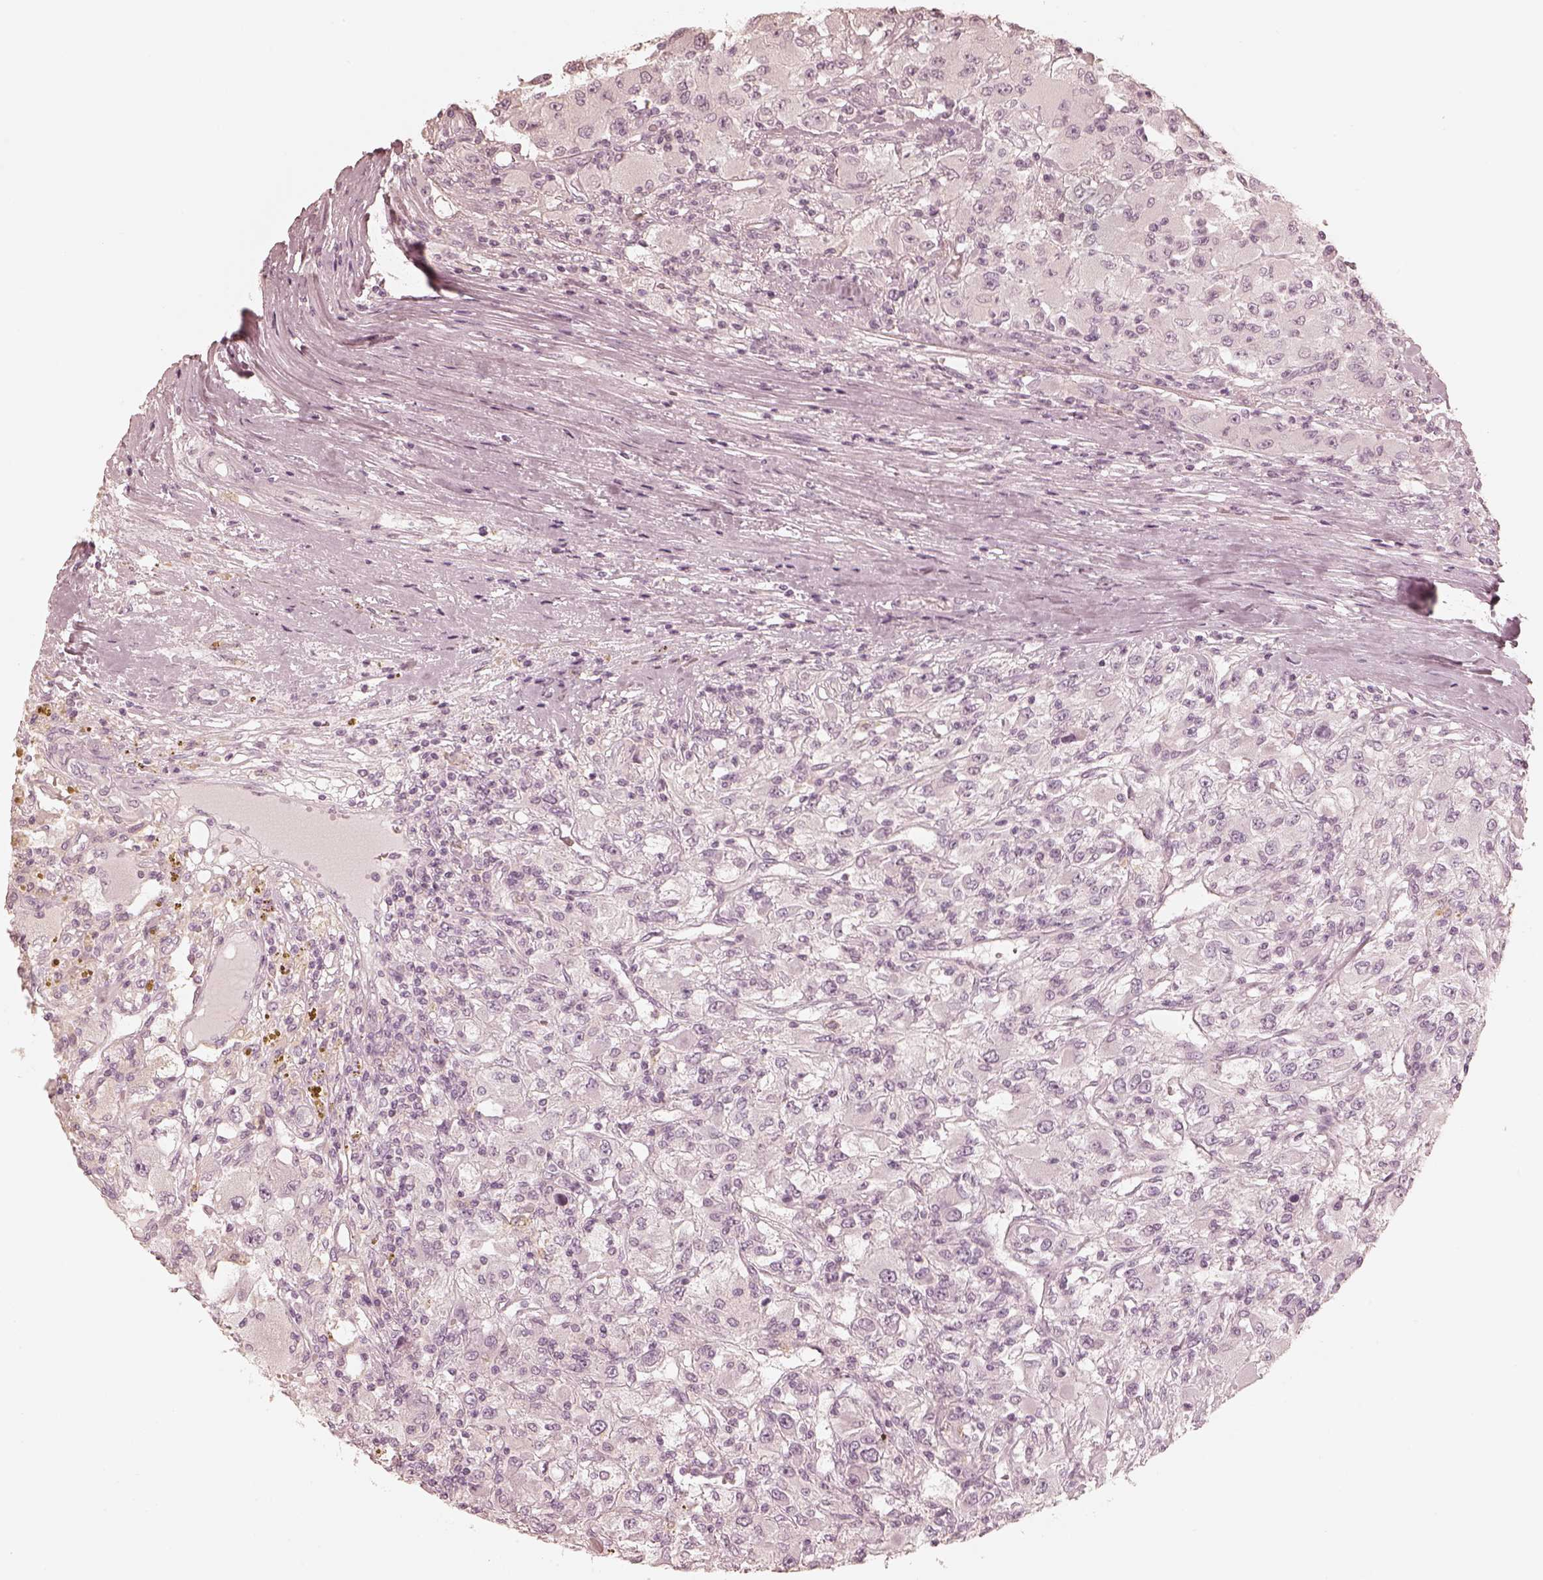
{"staining": {"intensity": "negative", "quantity": "none", "location": "none"}, "tissue": "renal cancer", "cell_type": "Tumor cells", "image_type": "cancer", "snomed": [{"axis": "morphology", "description": "Adenocarcinoma, NOS"}, {"axis": "topography", "description": "Kidney"}], "caption": "Immunohistochemistry of human renal cancer displays no staining in tumor cells.", "gene": "CALR3", "patient": {"sex": "female", "age": 67}}